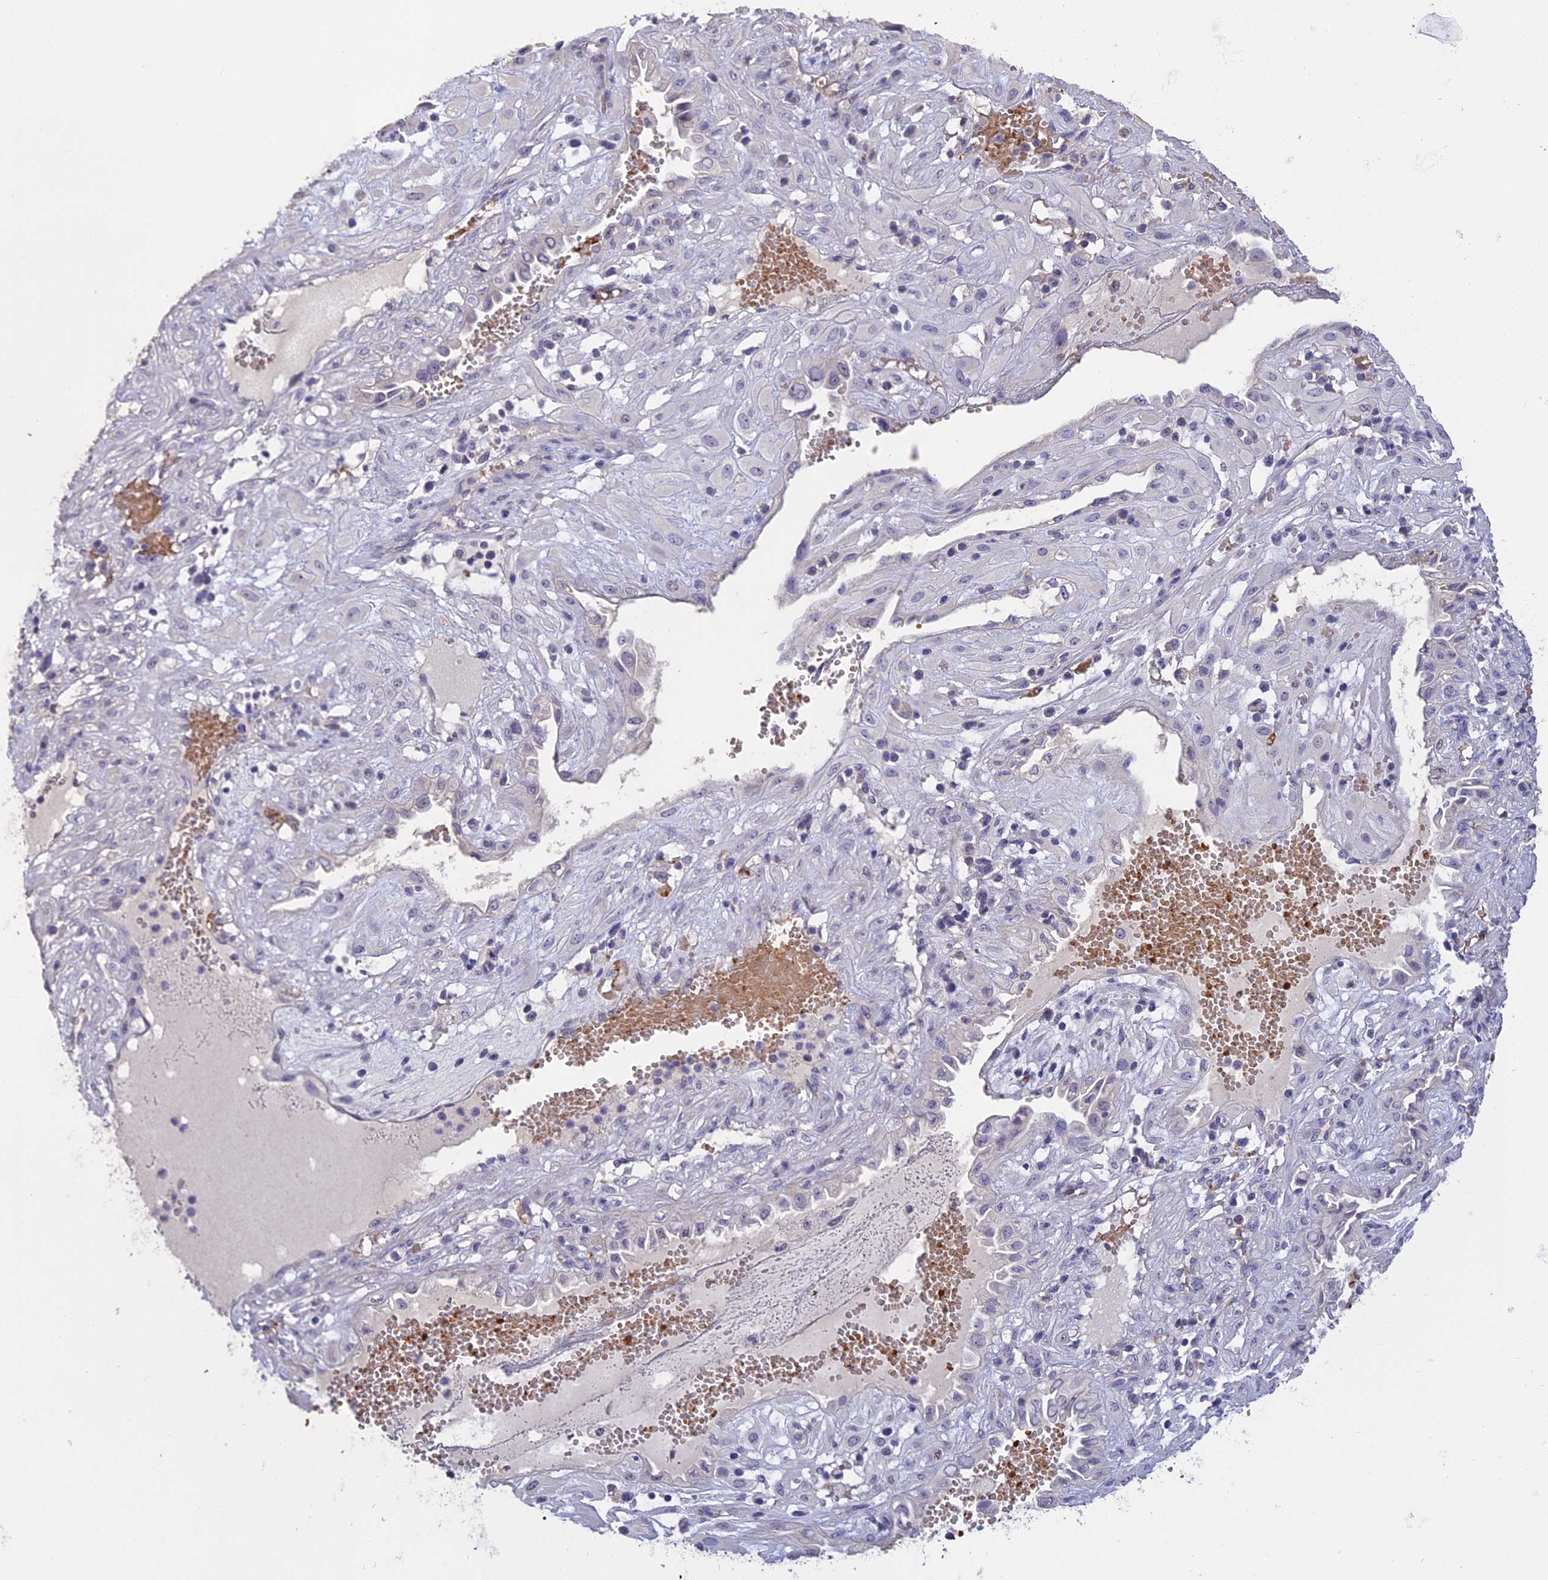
{"staining": {"intensity": "negative", "quantity": "none", "location": "none"}, "tissue": "cervical cancer", "cell_type": "Tumor cells", "image_type": "cancer", "snomed": [{"axis": "morphology", "description": "Squamous cell carcinoma, NOS"}, {"axis": "topography", "description": "Cervix"}], "caption": "Cervical squamous cell carcinoma was stained to show a protein in brown. There is no significant staining in tumor cells. (Stains: DAB immunohistochemistry (IHC) with hematoxylin counter stain, Microscopy: brightfield microscopy at high magnification).", "gene": "KNOP1", "patient": {"sex": "female", "age": 36}}